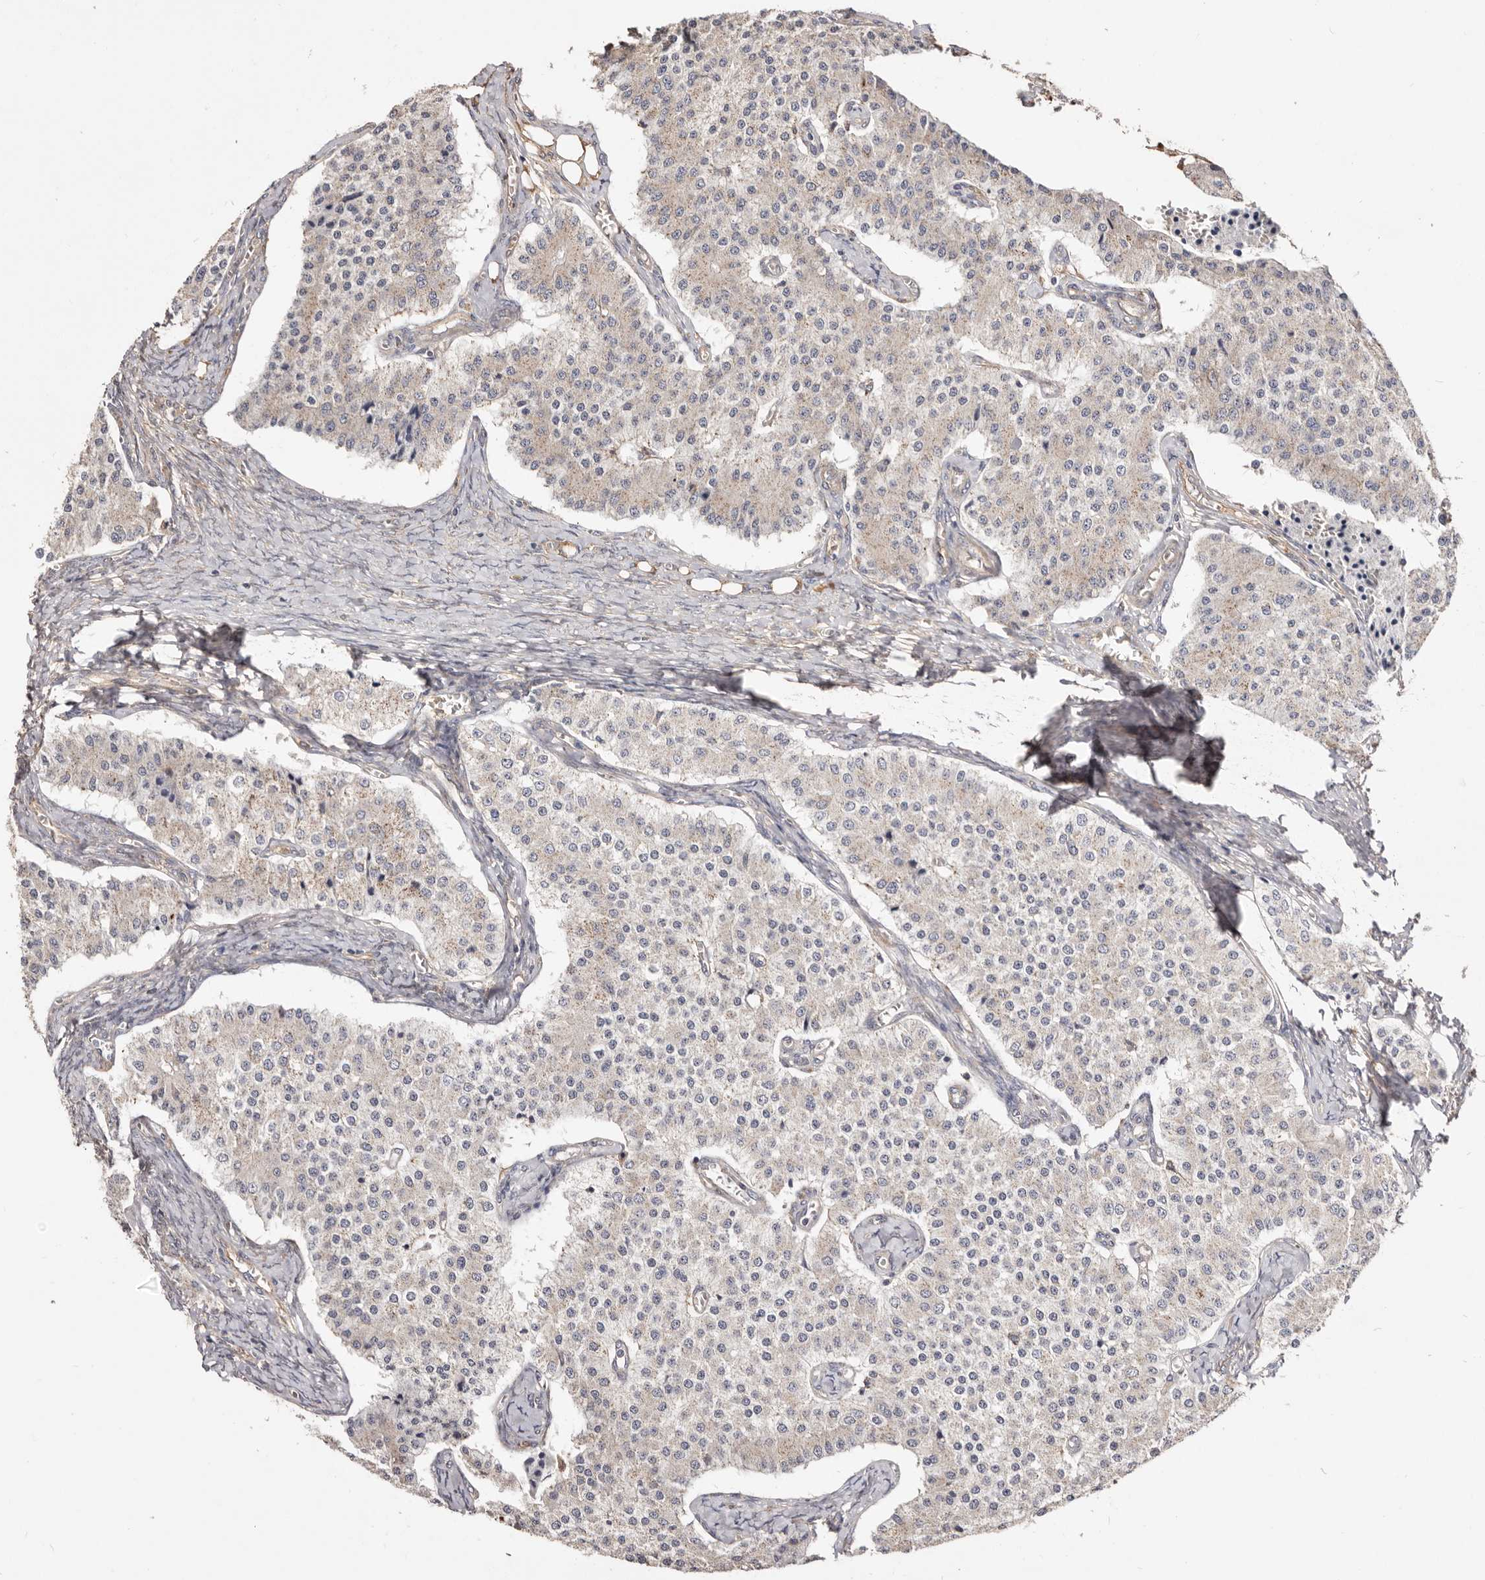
{"staining": {"intensity": "negative", "quantity": "none", "location": "none"}, "tissue": "carcinoid", "cell_type": "Tumor cells", "image_type": "cancer", "snomed": [{"axis": "morphology", "description": "Carcinoid, malignant, NOS"}, {"axis": "topography", "description": "Colon"}], "caption": "Immunohistochemical staining of carcinoid displays no significant expression in tumor cells.", "gene": "LRRC25", "patient": {"sex": "female", "age": 52}}